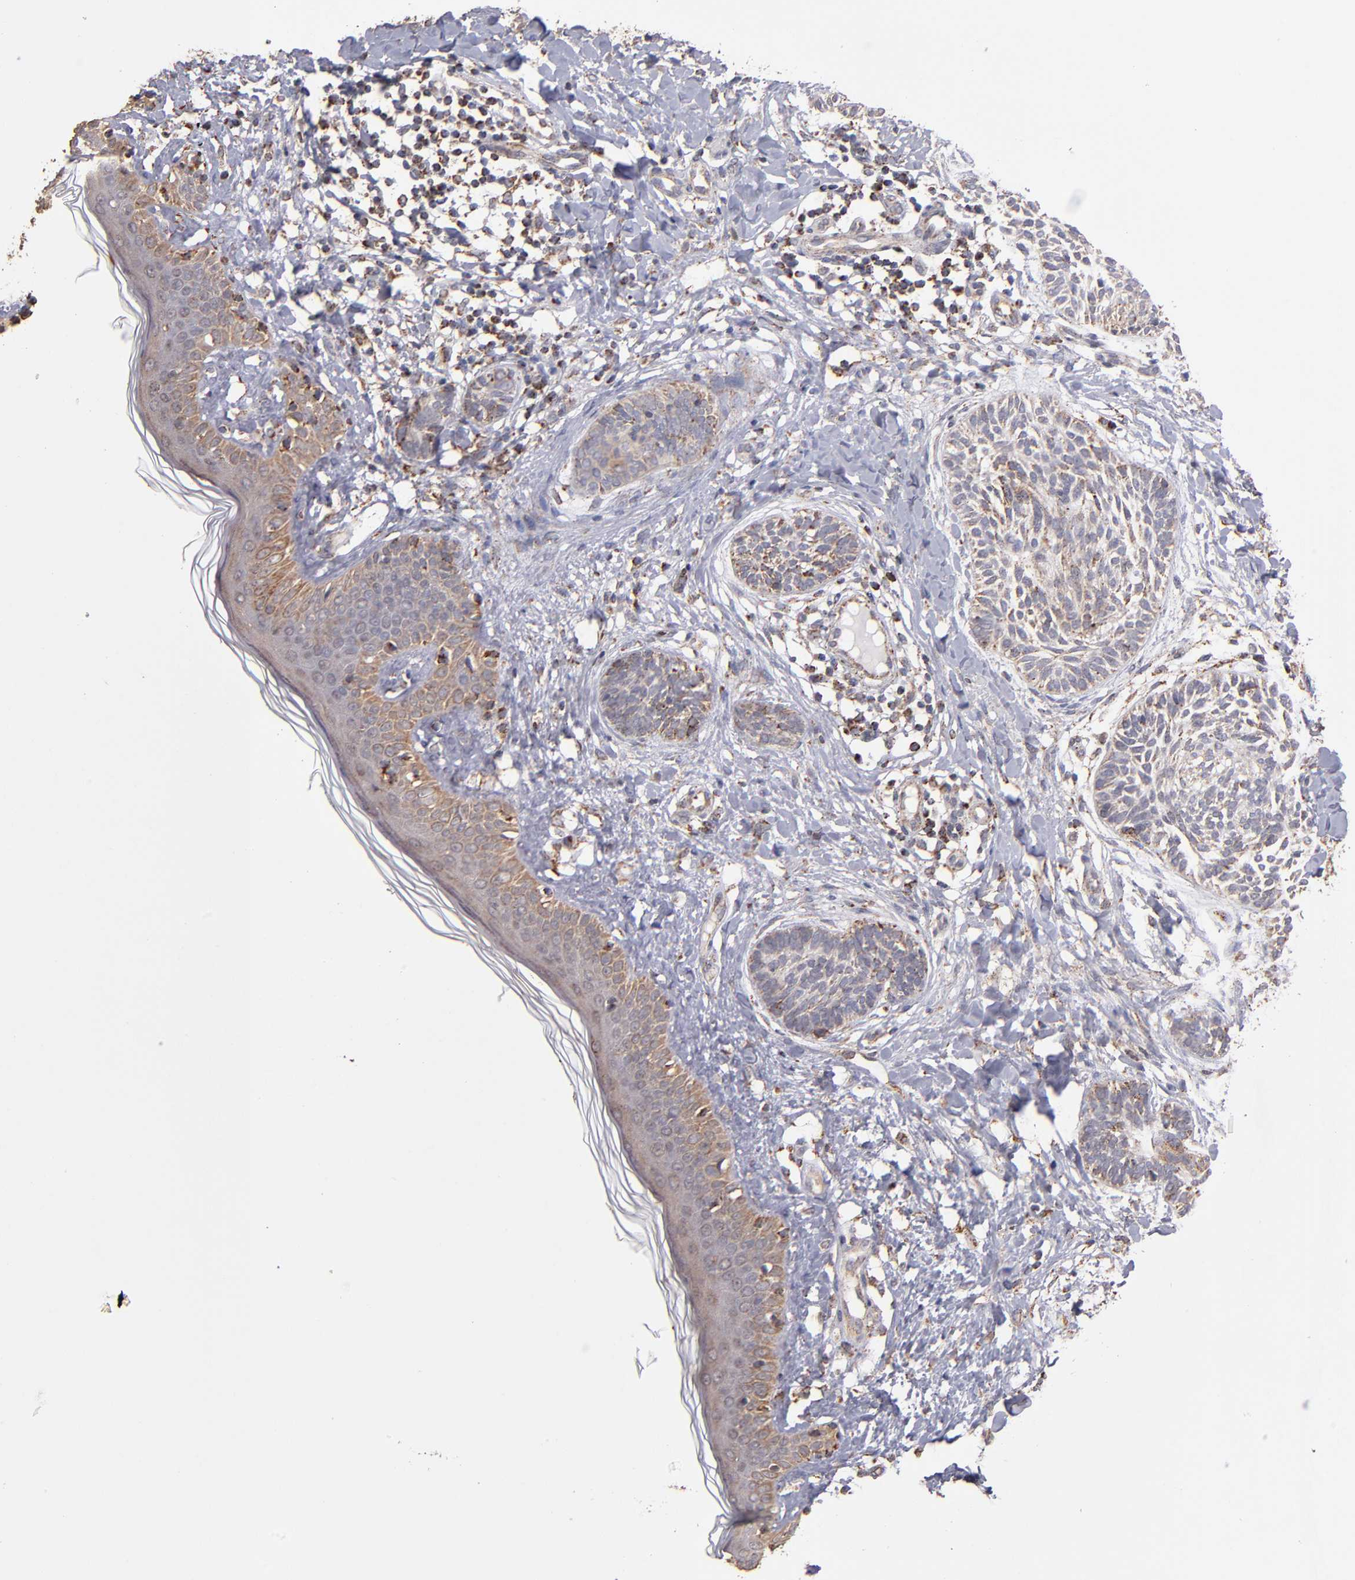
{"staining": {"intensity": "weak", "quantity": ">75%", "location": "cytoplasmic/membranous"}, "tissue": "skin cancer", "cell_type": "Tumor cells", "image_type": "cancer", "snomed": [{"axis": "morphology", "description": "Normal tissue, NOS"}, {"axis": "morphology", "description": "Basal cell carcinoma"}, {"axis": "topography", "description": "Skin"}], "caption": "IHC of human skin cancer (basal cell carcinoma) exhibits low levels of weak cytoplasmic/membranous expression in about >75% of tumor cells.", "gene": "DLST", "patient": {"sex": "male", "age": 63}}